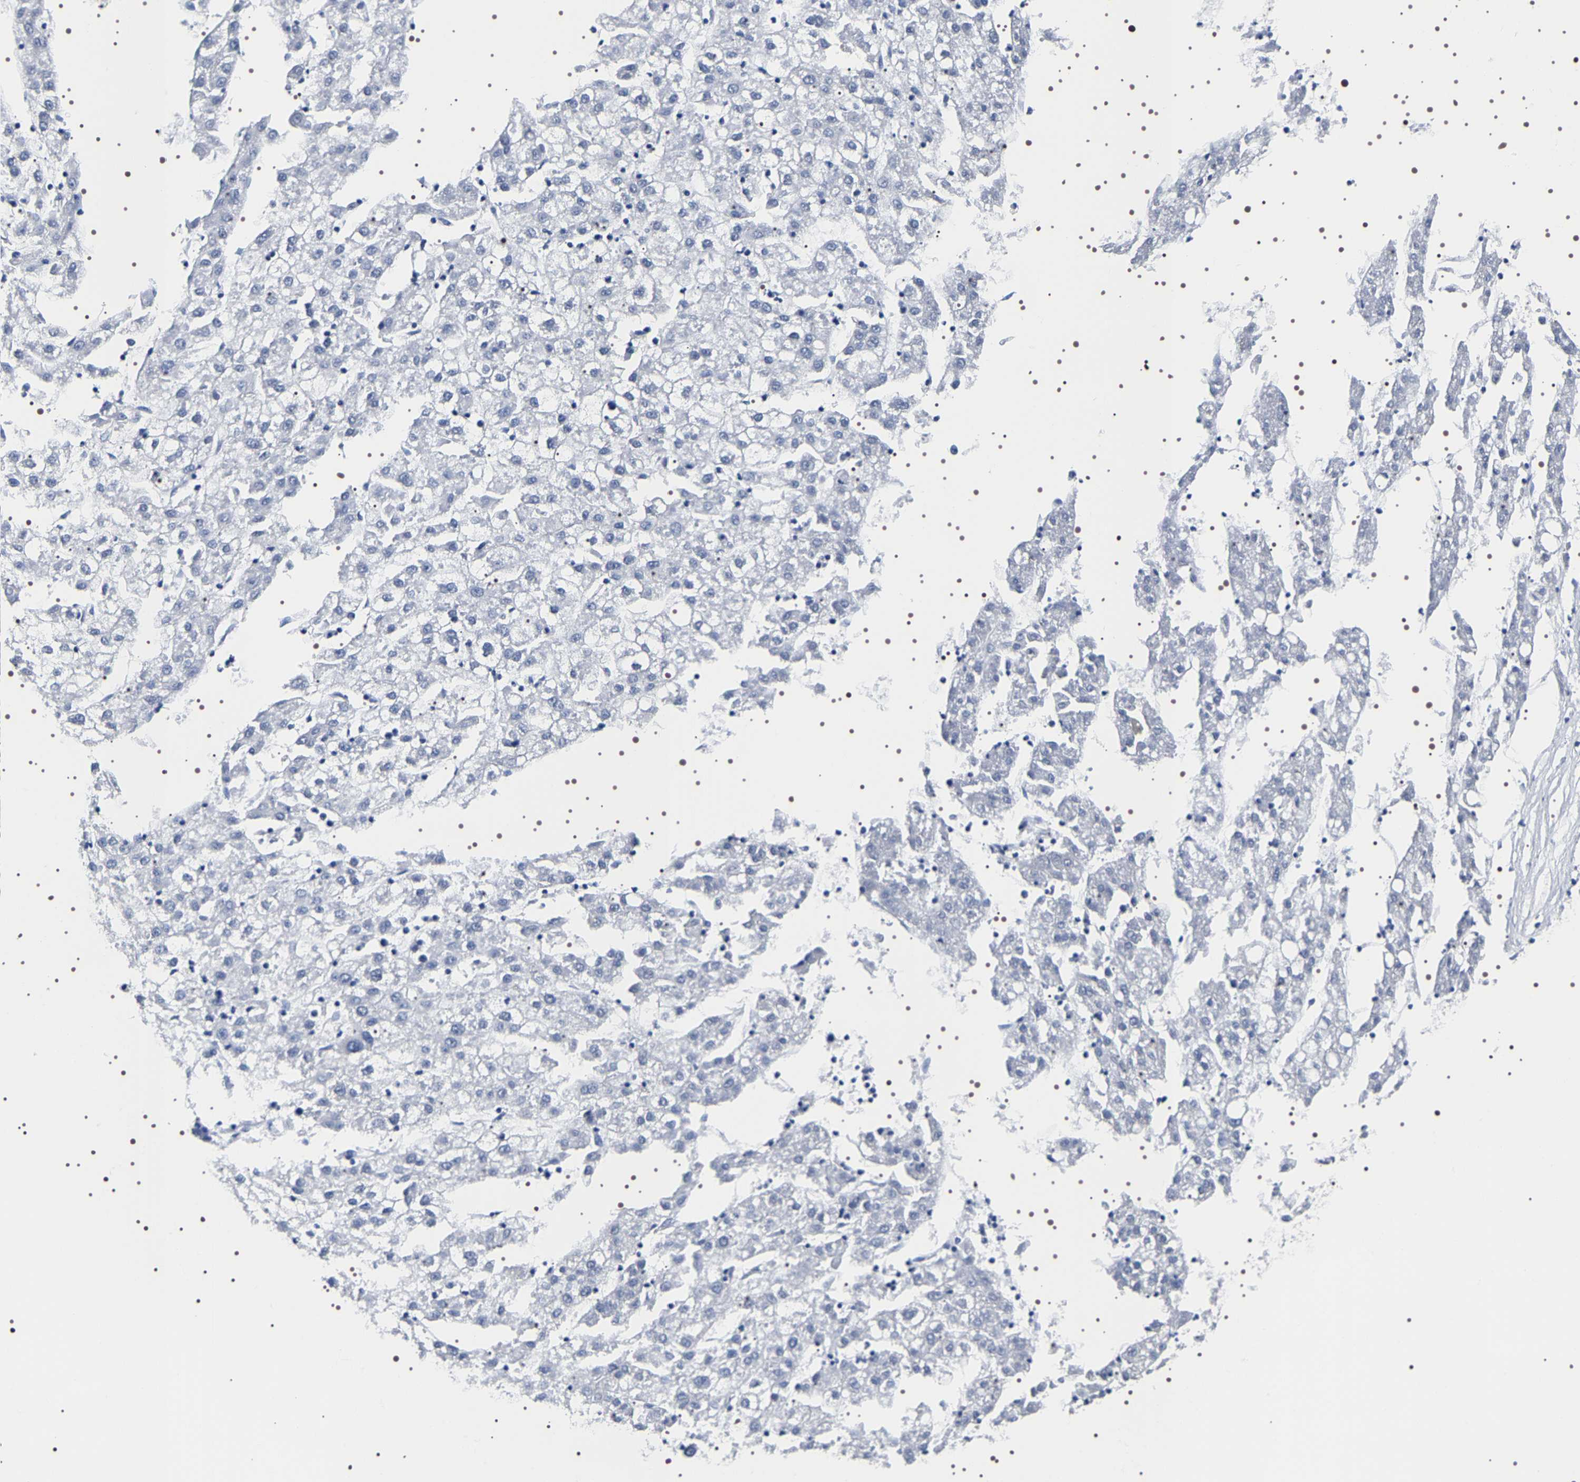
{"staining": {"intensity": "negative", "quantity": "none", "location": "none"}, "tissue": "liver cancer", "cell_type": "Tumor cells", "image_type": "cancer", "snomed": [{"axis": "morphology", "description": "Carcinoma, Hepatocellular, NOS"}, {"axis": "topography", "description": "Liver"}], "caption": "This is a micrograph of IHC staining of liver cancer (hepatocellular carcinoma), which shows no positivity in tumor cells.", "gene": "UBQLN3", "patient": {"sex": "male", "age": 72}}